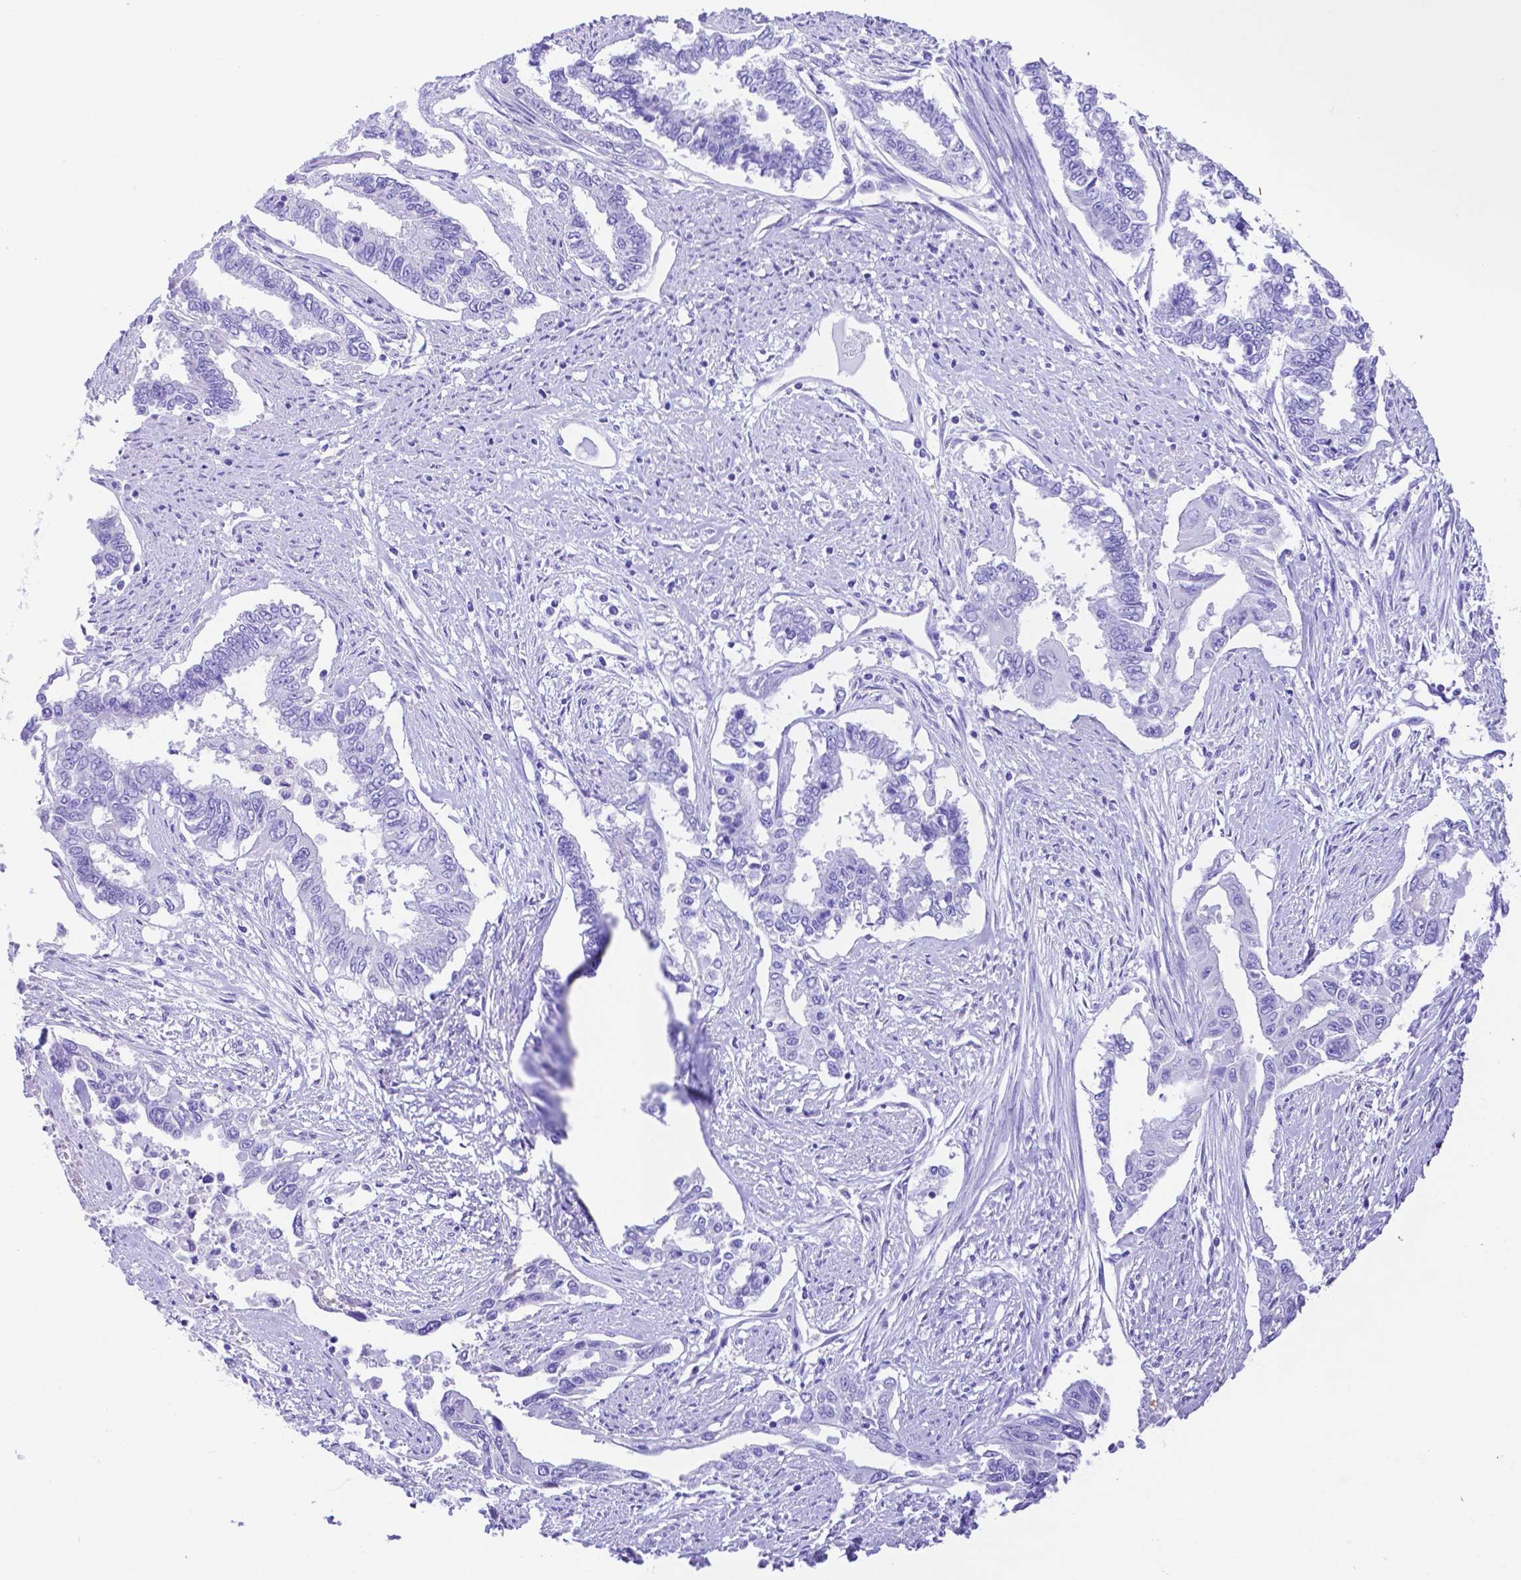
{"staining": {"intensity": "negative", "quantity": "none", "location": "none"}, "tissue": "endometrial cancer", "cell_type": "Tumor cells", "image_type": "cancer", "snomed": [{"axis": "morphology", "description": "Adenocarcinoma, NOS"}, {"axis": "topography", "description": "Uterus"}], "caption": "This is a image of immunohistochemistry (IHC) staining of adenocarcinoma (endometrial), which shows no positivity in tumor cells.", "gene": "SMR3A", "patient": {"sex": "female", "age": 59}}